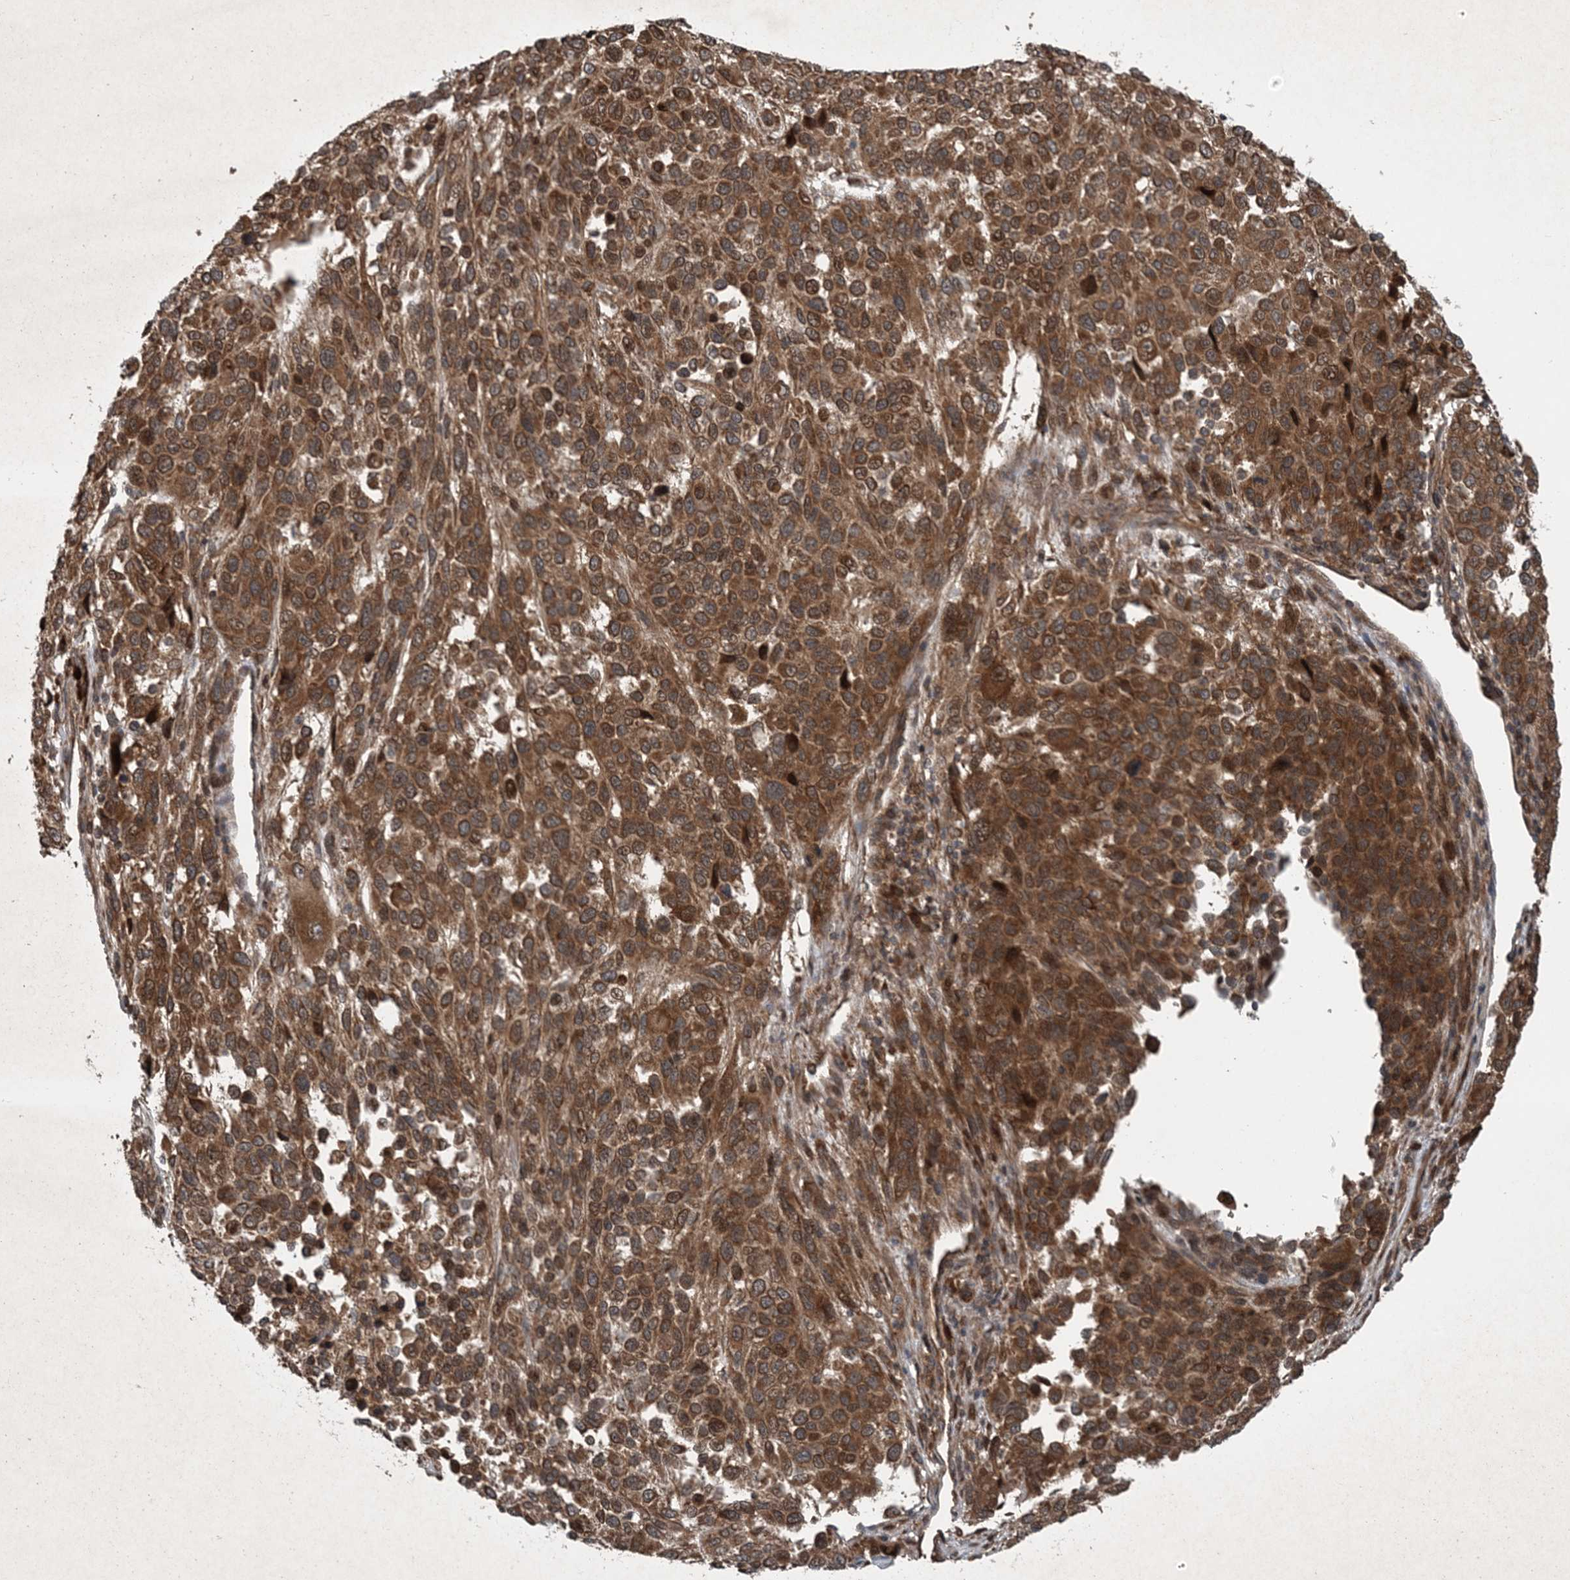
{"staining": {"intensity": "moderate", "quantity": ">75%", "location": "cytoplasmic/membranous"}, "tissue": "melanoma", "cell_type": "Tumor cells", "image_type": "cancer", "snomed": [{"axis": "morphology", "description": "Malignant melanoma, Metastatic site"}, {"axis": "topography", "description": "Lymph node"}], "caption": "Melanoma stained for a protein reveals moderate cytoplasmic/membranous positivity in tumor cells.", "gene": "GNG5", "patient": {"sex": "male", "age": 61}}